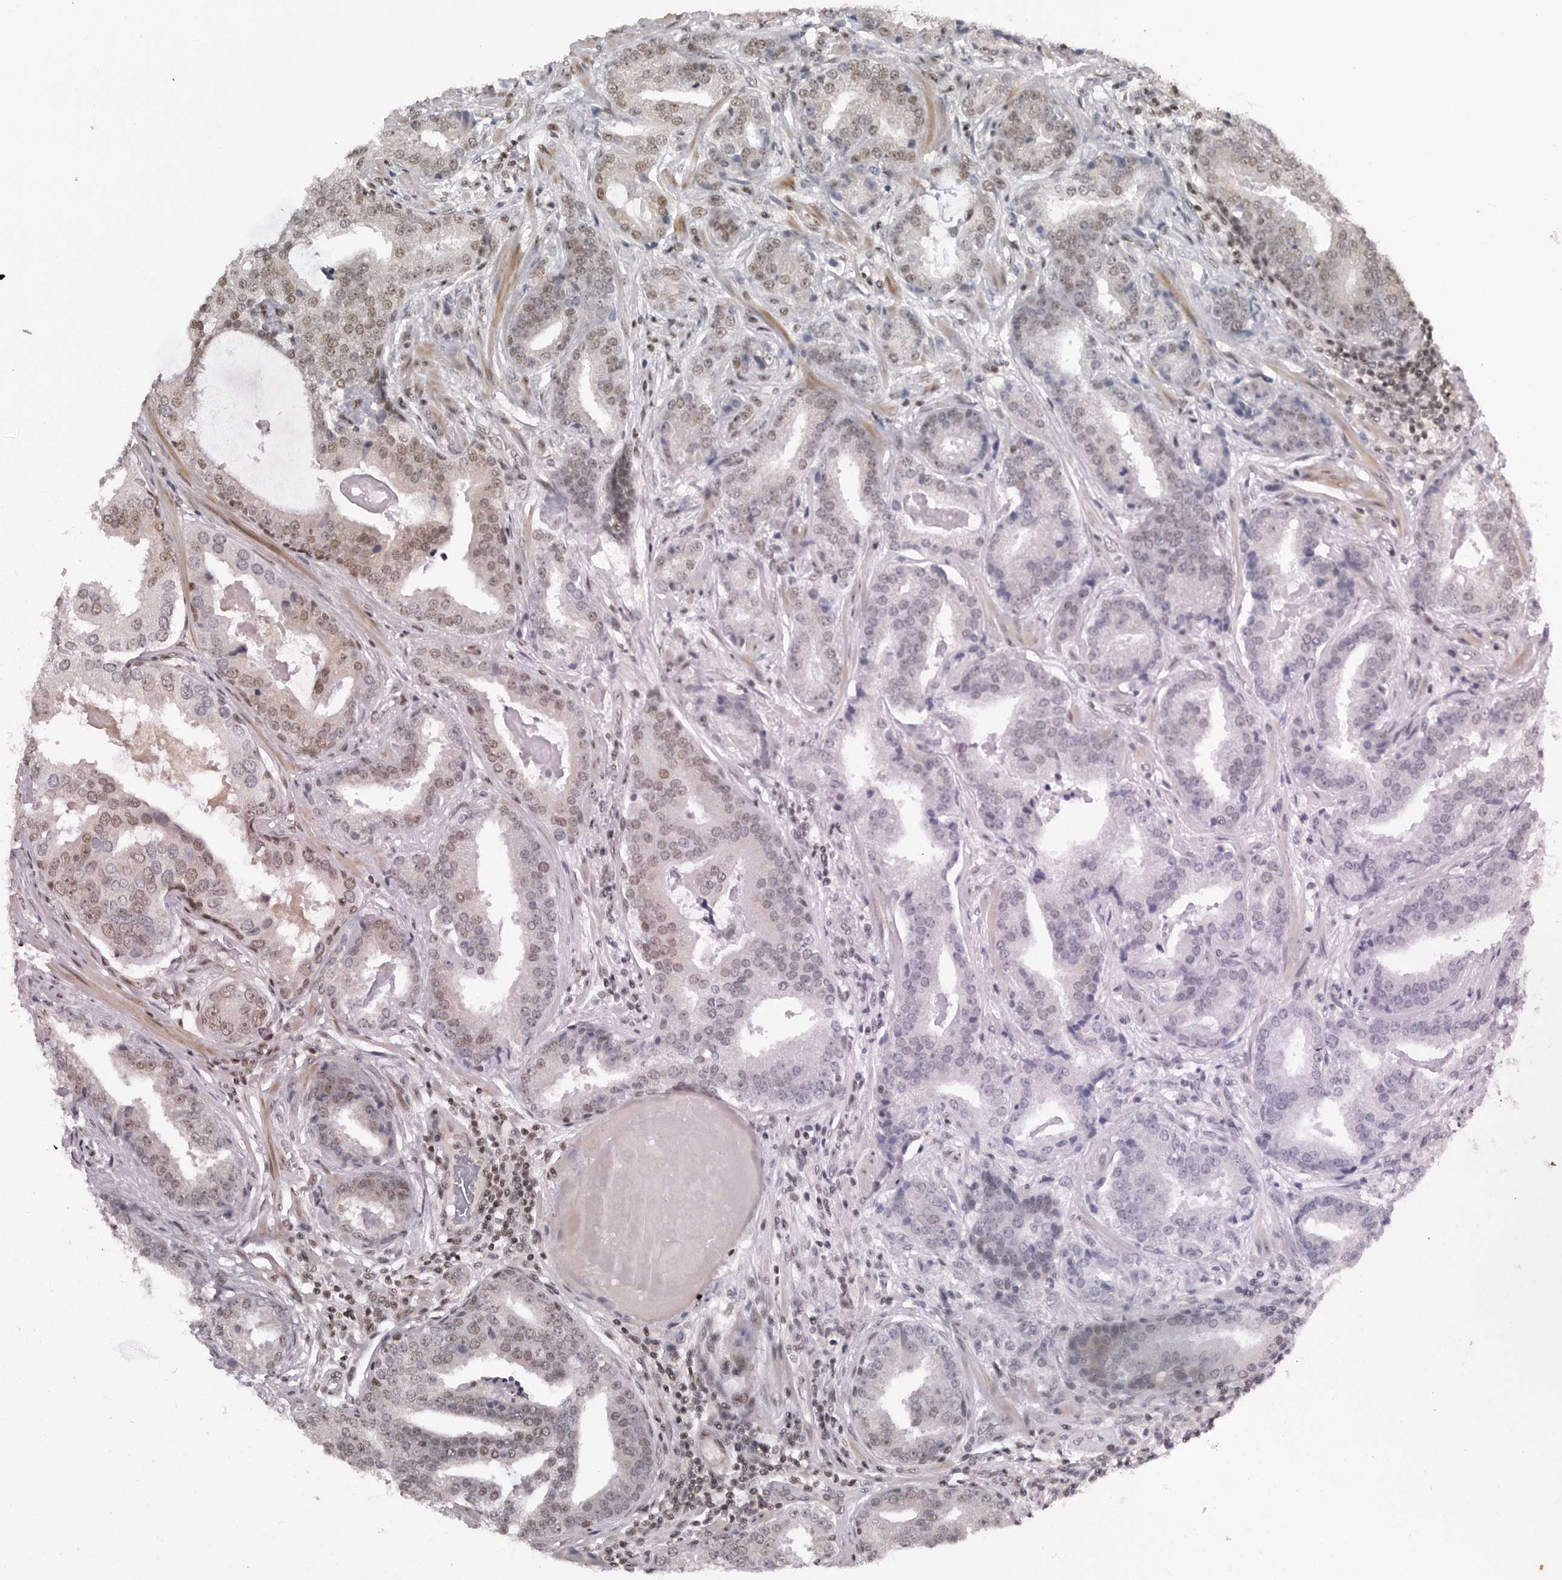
{"staining": {"intensity": "moderate", "quantity": "25%-75%", "location": "nuclear"}, "tissue": "prostate cancer", "cell_type": "Tumor cells", "image_type": "cancer", "snomed": [{"axis": "morphology", "description": "Adenocarcinoma, Low grade"}, {"axis": "topography", "description": "Prostate"}], "caption": "Adenocarcinoma (low-grade) (prostate) stained with a brown dye exhibits moderate nuclear positive positivity in about 25%-75% of tumor cells.", "gene": "TRIM66", "patient": {"sex": "male", "age": 67}}